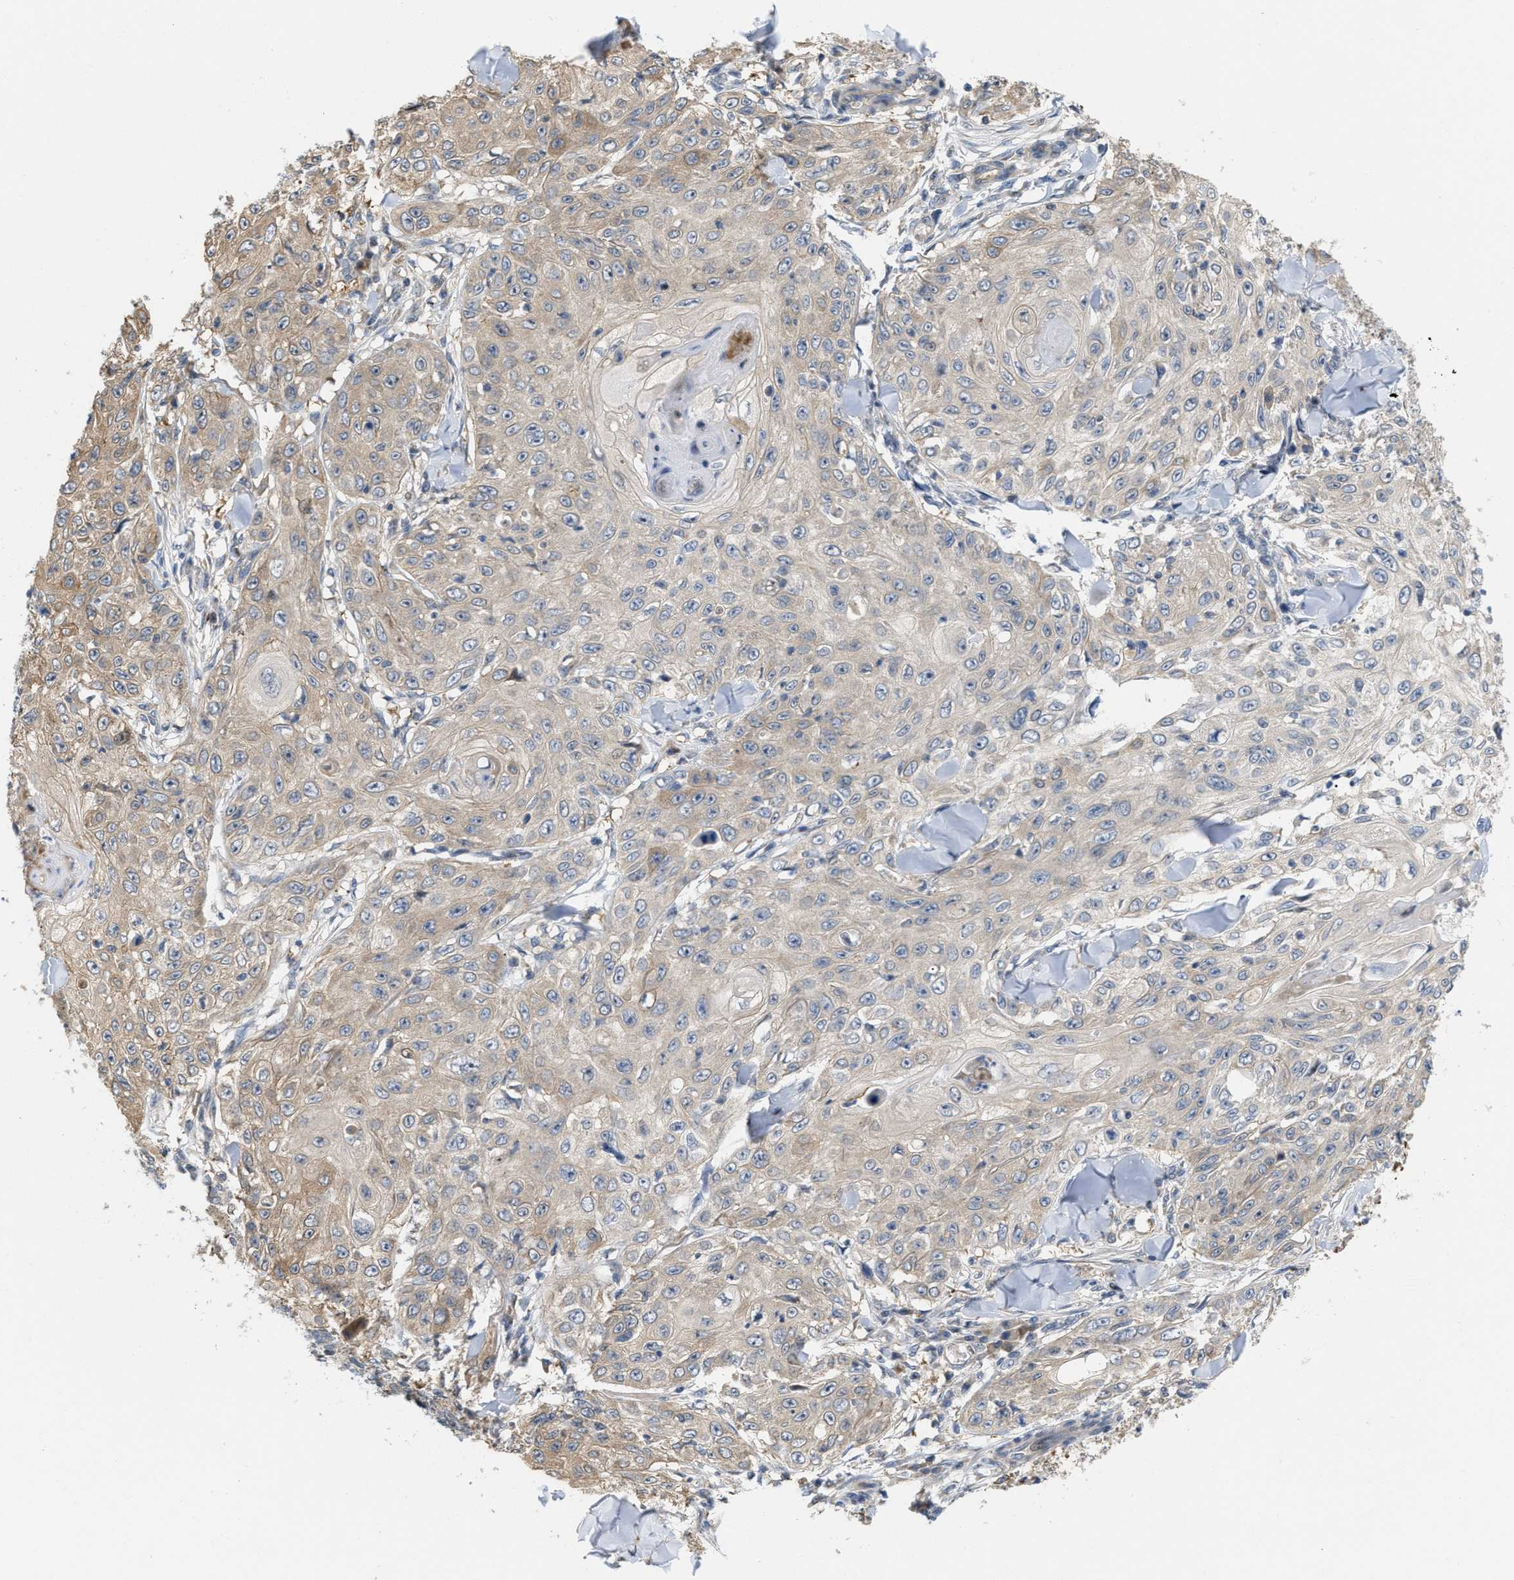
{"staining": {"intensity": "weak", "quantity": ">75%", "location": "cytoplasmic/membranous"}, "tissue": "skin cancer", "cell_type": "Tumor cells", "image_type": "cancer", "snomed": [{"axis": "morphology", "description": "Squamous cell carcinoma, NOS"}, {"axis": "topography", "description": "Skin"}], "caption": "Immunohistochemical staining of skin cancer shows weak cytoplasmic/membranous protein staining in approximately >75% of tumor cells.", "gene": "CSNK1A1", "patient": {"sex": "male", "age": 86}}